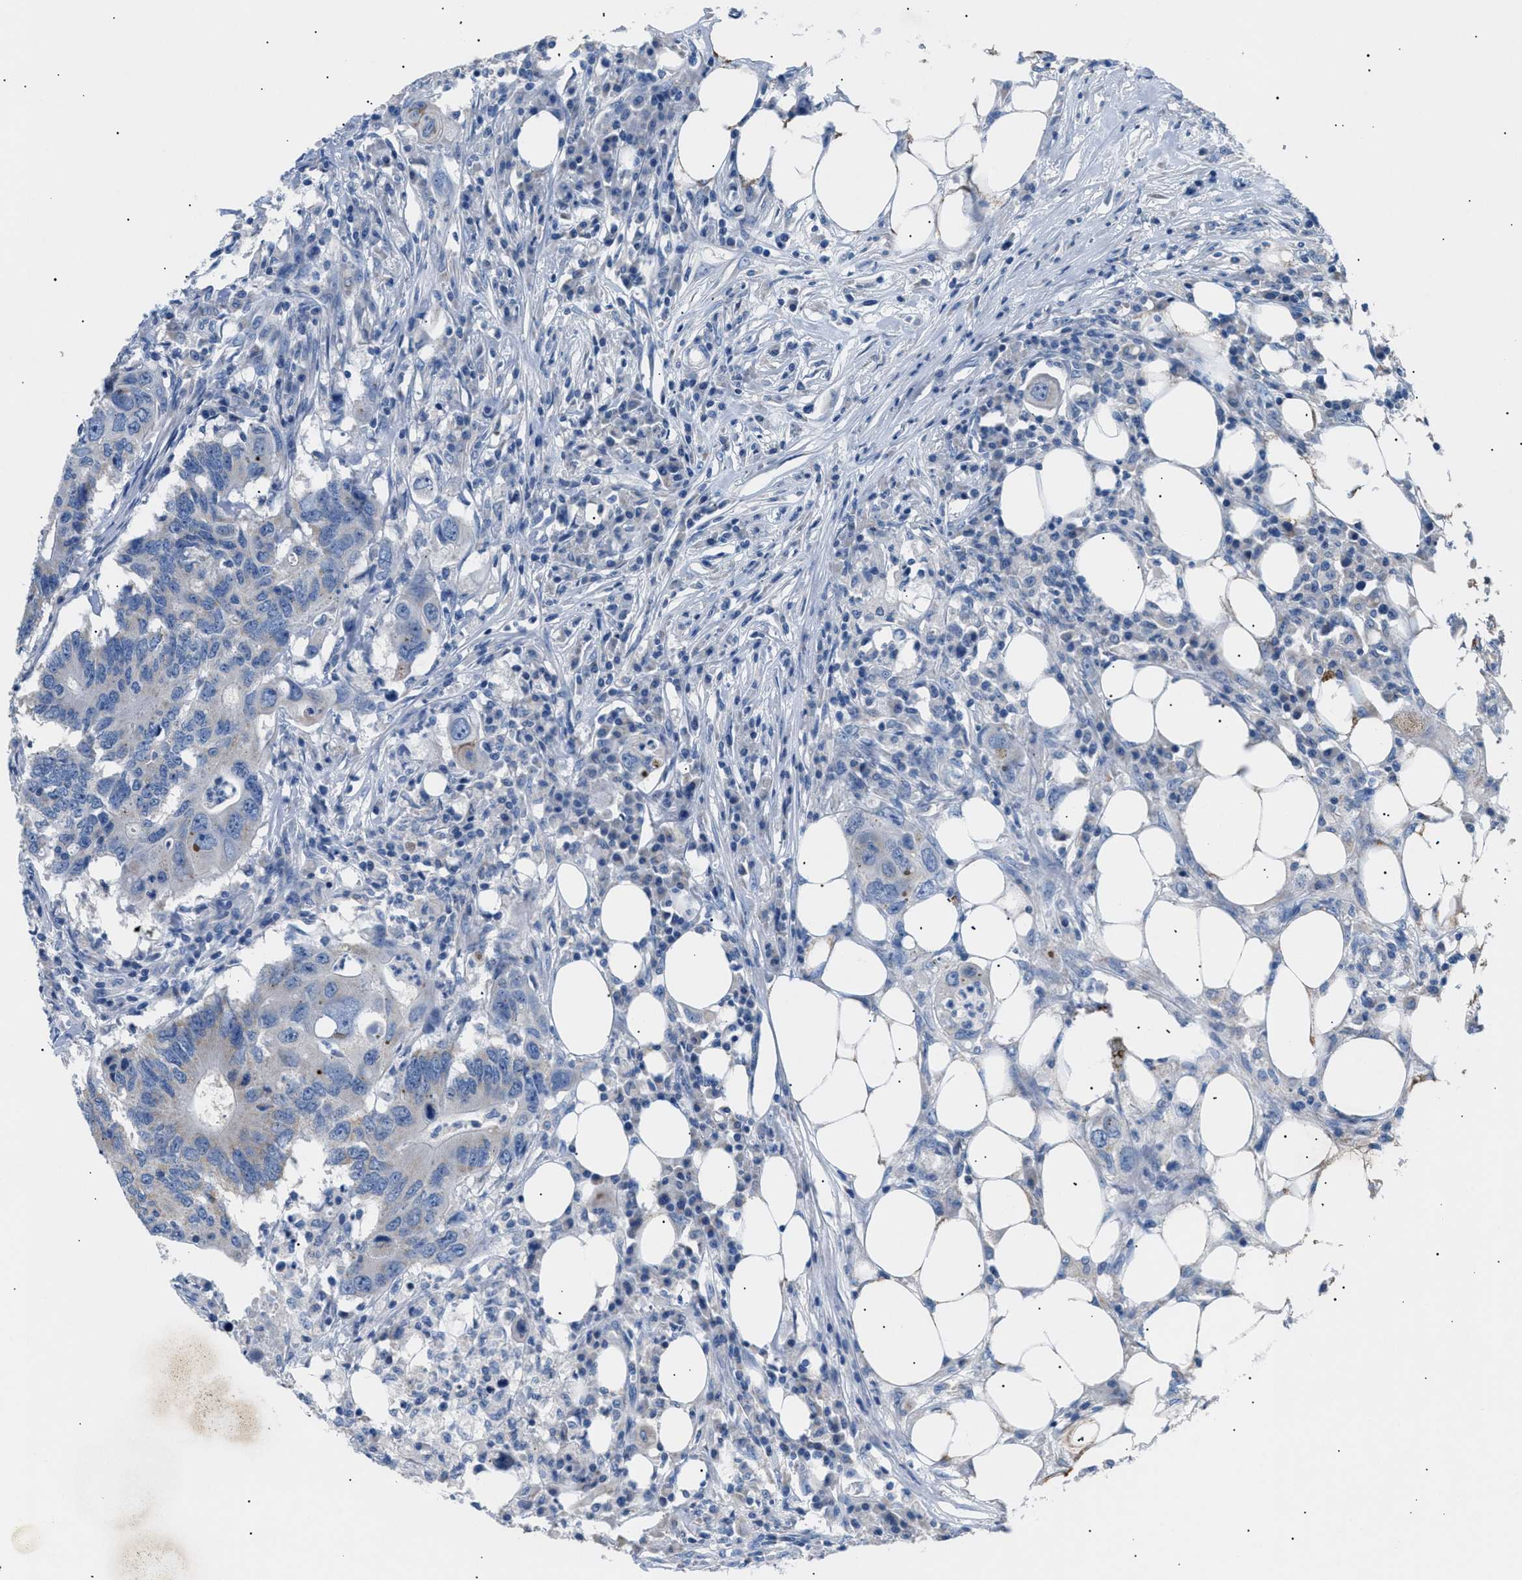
{"staining": {"intensity": "negative", "quantity": "none", "location": "none"}, "tissue": "colorectal cancer", "cell_type": "Tumor cells", "image_type": "cancer", "snomed": [{"axis": "morphology", "description": "Adenocarcinoma, NOS"}, {"axis": "topography", "description": "Colon"}], "caption": "DAB (3,3'-diaminobenzidine) immunohistochemical staining of colorectal cancer exhibits no significant staining in tumor cells.", "gene": "ILDR1", "patient": {"sex": "male", "age": 71}}